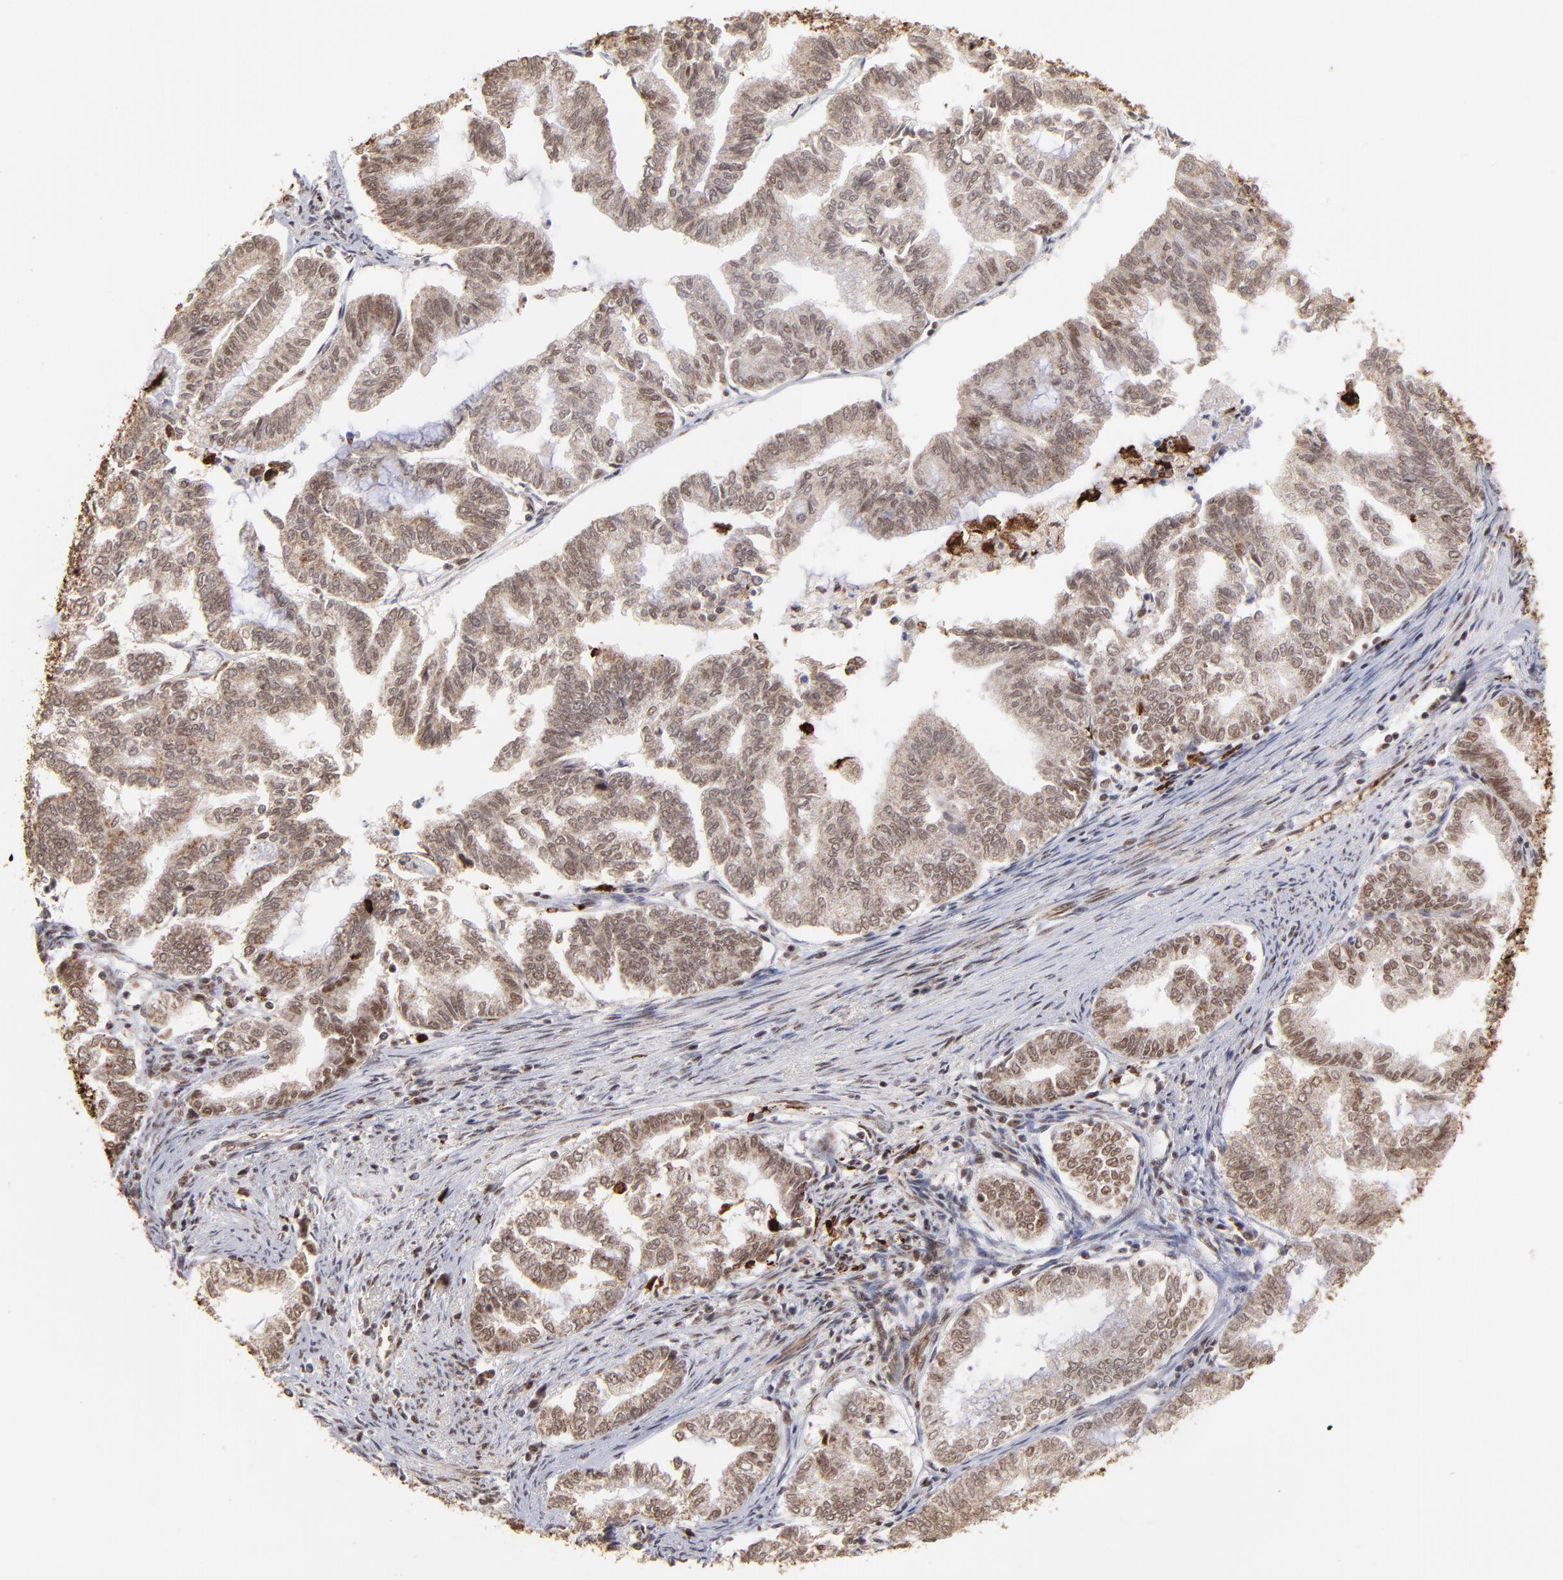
{"staining": {"intensity": "moderate", "quantity": ">75%", "location": "cytoplasmic/membranous,nuclear"}, "tissue": "endometrial cancer", "cell_type": "Tumor cells", "image_type": "cancer", "snomed": [{"axis": "morphology", "description": "Adenocarcinoma, NOS"}, {"axis": "topography", "description": "Endometrium"}], "caption": "This is an image of immunohistochemistry (IHC) staining of adenocarcinoma (endometrial), which shows moderate staining in the cytoplasmic/membranous and nuclear of tumor cells.", "gene": "ZFX", "patient": {"sex": "female", "age": 79}}